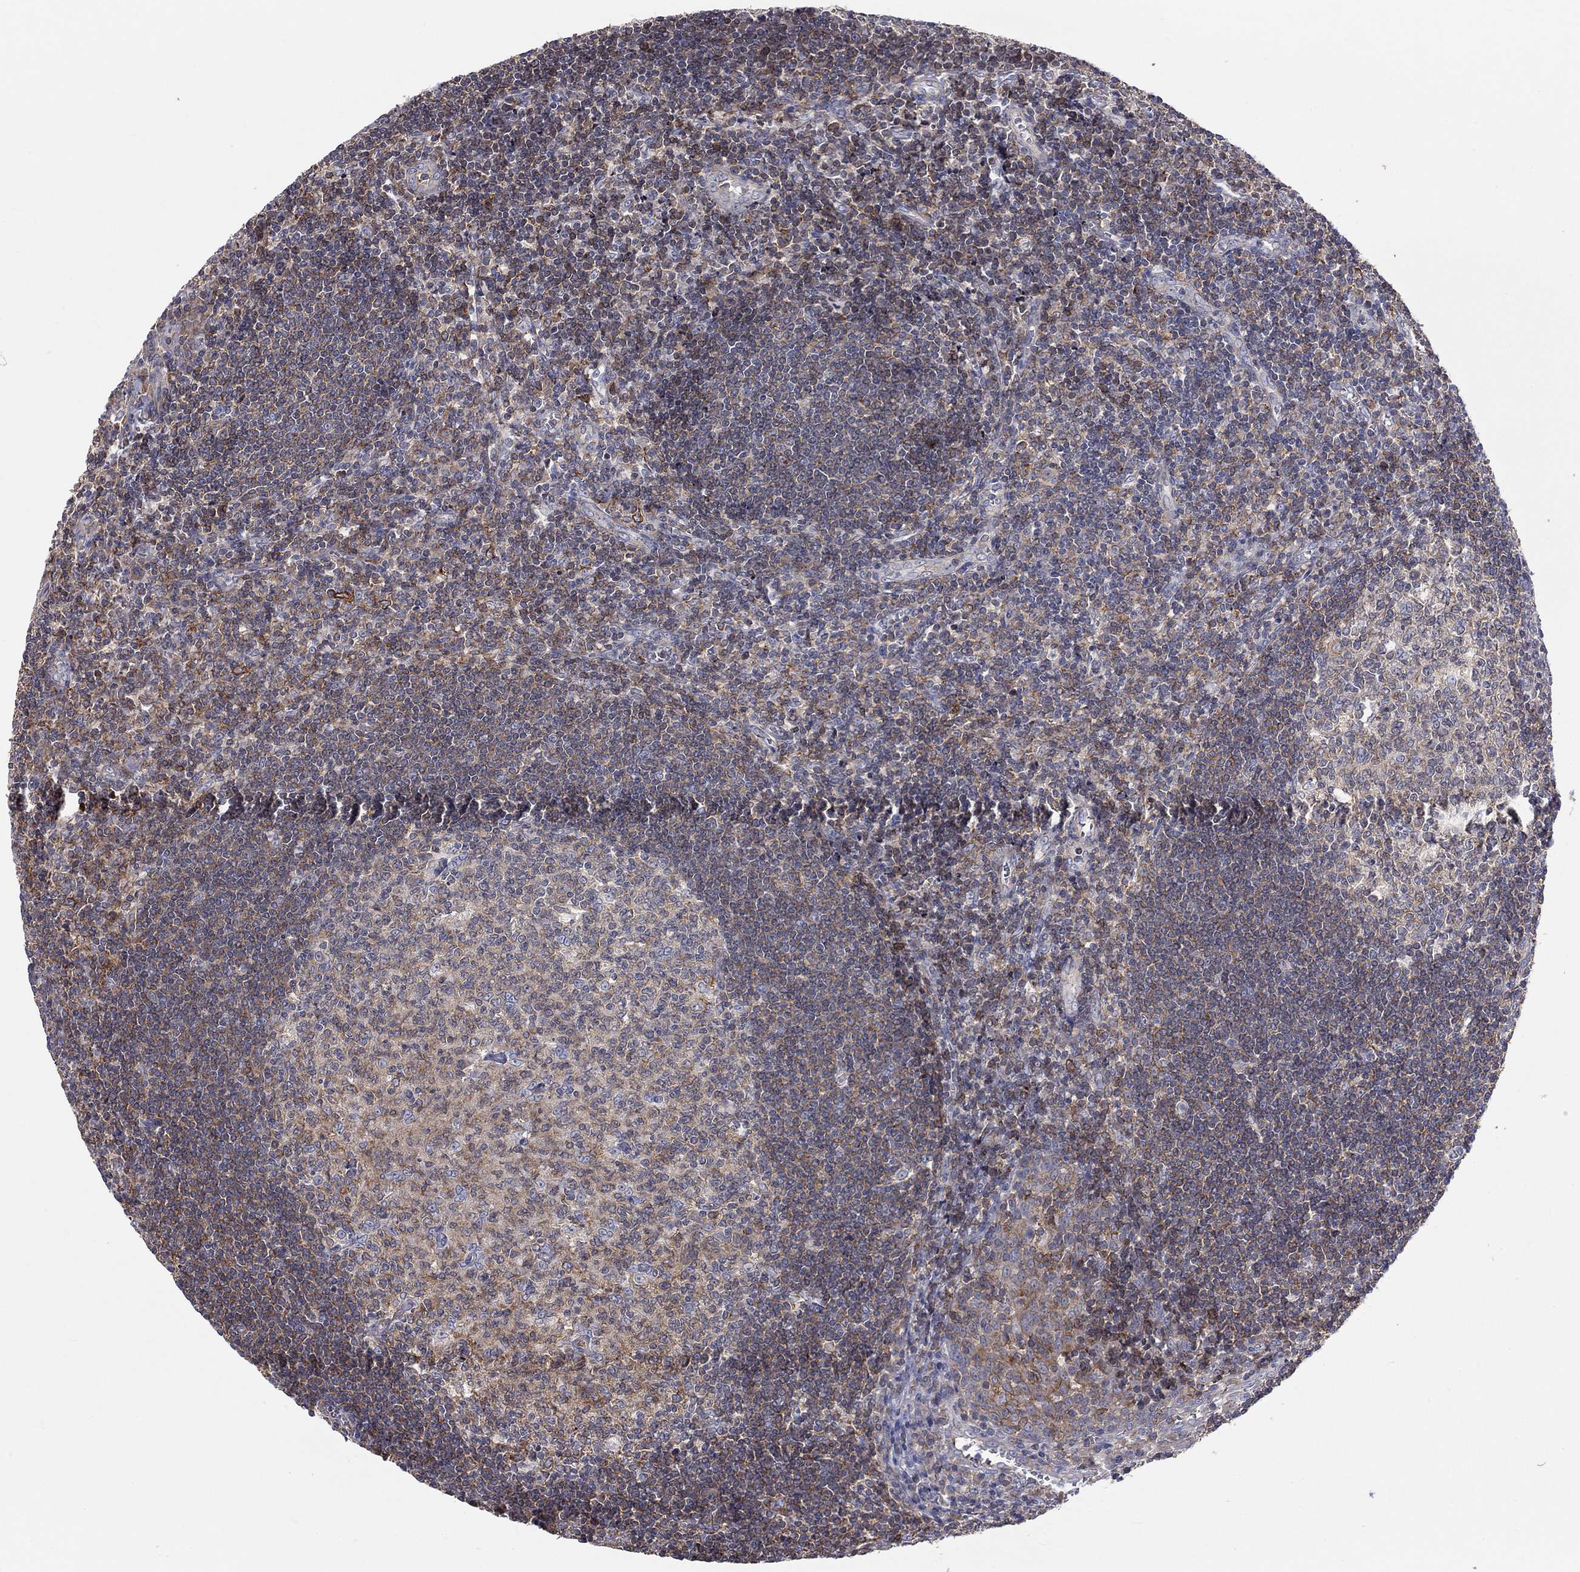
{"staining": {"intensity": "moderate", "quantity": "25%-75%", "location": "cytoplasmic/membranous"}, "tissue": "tonsil", "cell_type": "Germinal center cells", "image_type": "normal", "snomed": [{"axis": "morphology", "description": "Normal tissue, NOS"}, {"axis": "topography", "description": "Tonsil"}], "caption": "Benign tonsil displays moderate cytoplasmic/membranous positivity in approximately 25%-75% of germinal center cells The staining was performed using DAB, with brown indicating positive protein expression. Nuclei are stained blue with hematoxylin..", "gene": "PCDHGA10", "patient": {"sex": "male", "age": 33}}